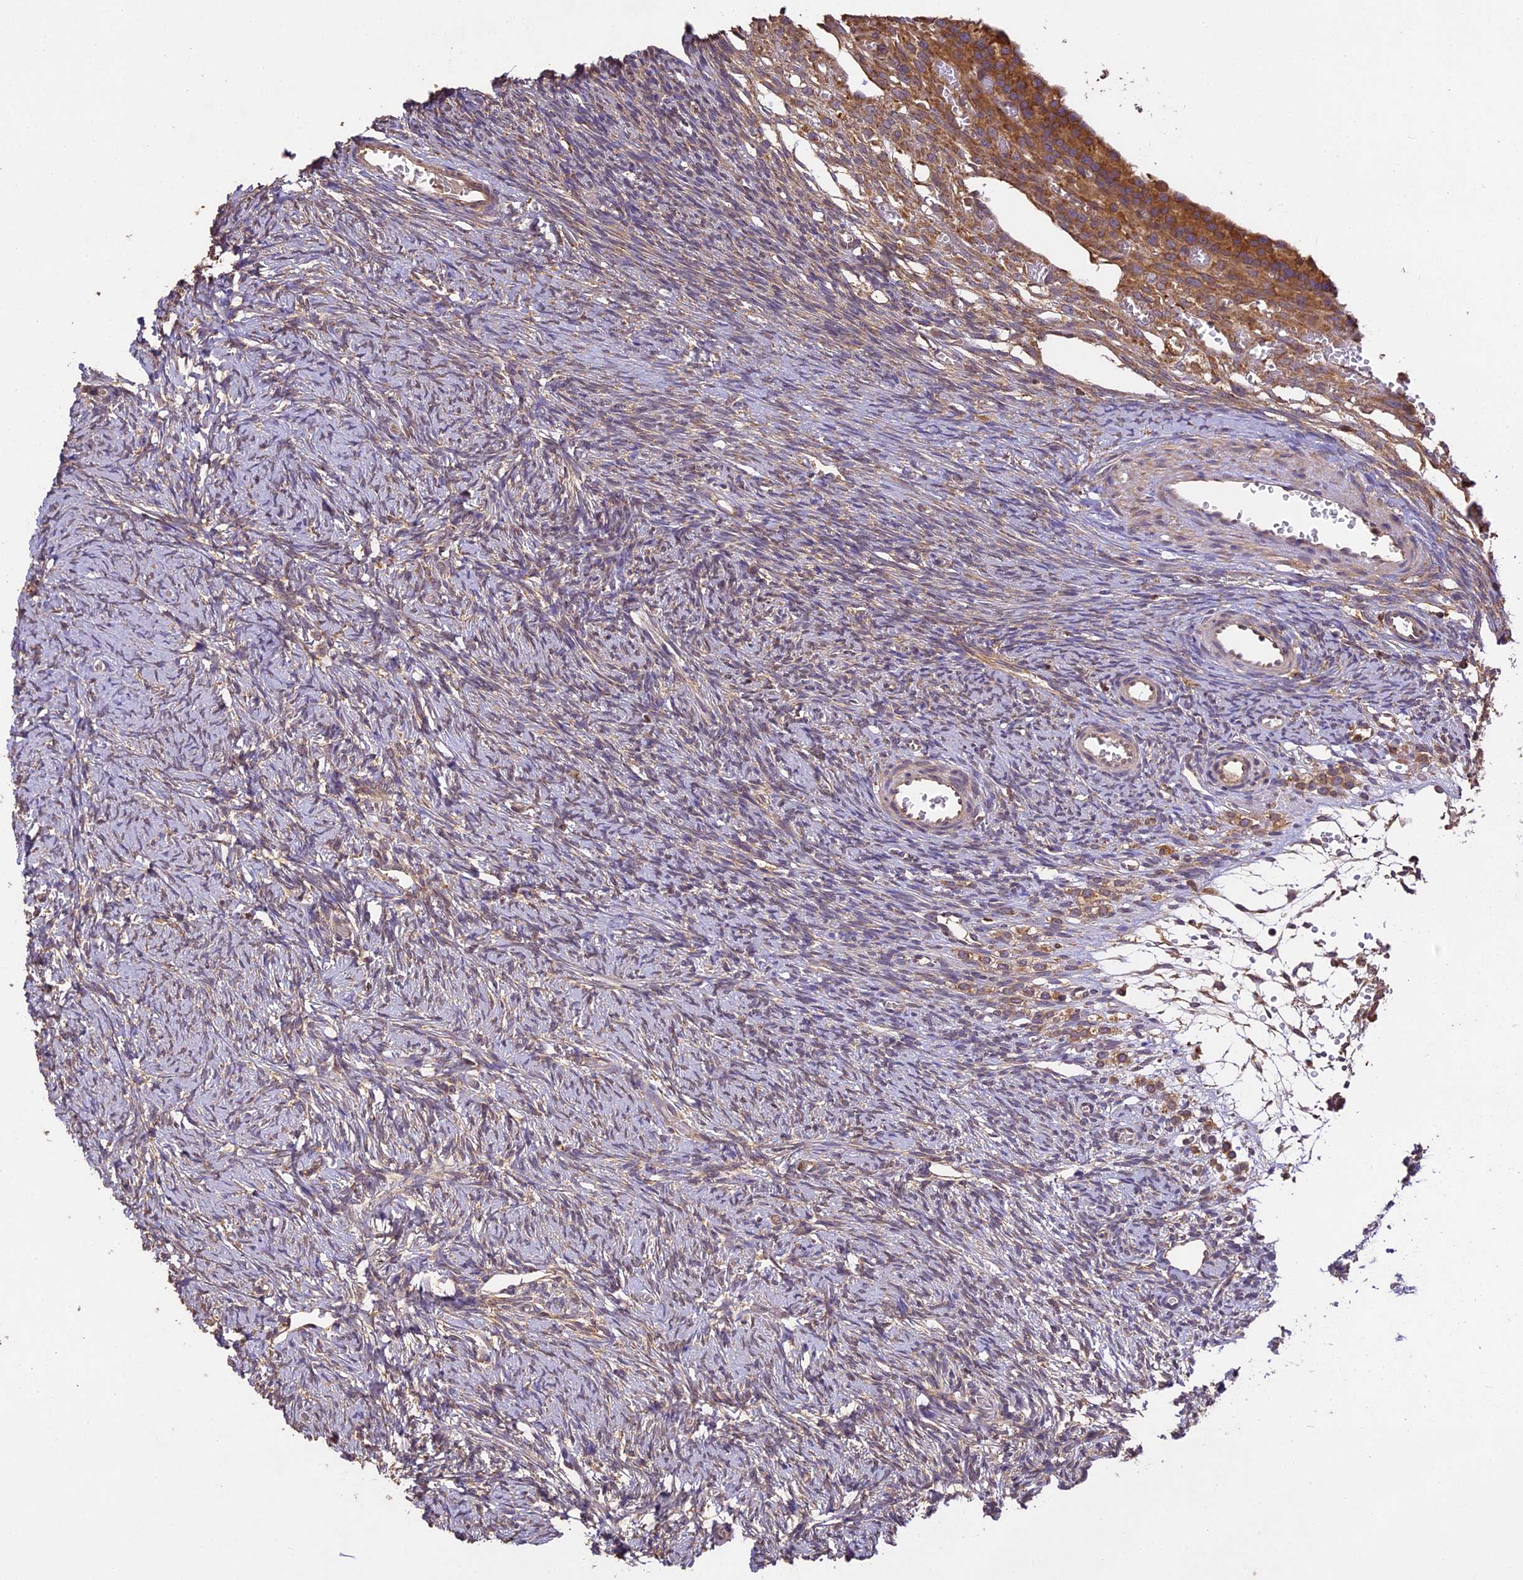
{"staining": {"intensity": "negative", "quantity": "none", "location": "none"}, "tissue": "ovary", "cell_type": "Ovarian stroma cells", "image_type": "normal", "snomed": [{"axis": "morphology", "description": "Normal tissue, NOS"}, {"axis": "topography", "description": "Ovary"}], "caption": "Ovary was stained to show a protein in brown. There is no significant staining in ovarian stroma cells. Brightfield microscopy of immunohistochemistry stained with DAB (3,3'-diaminobenzidine) (brown) and hematoxylin (blue), captured at high magnification.", "gene": "BRAP", "patient": {"sex": "female", "age": 39}}